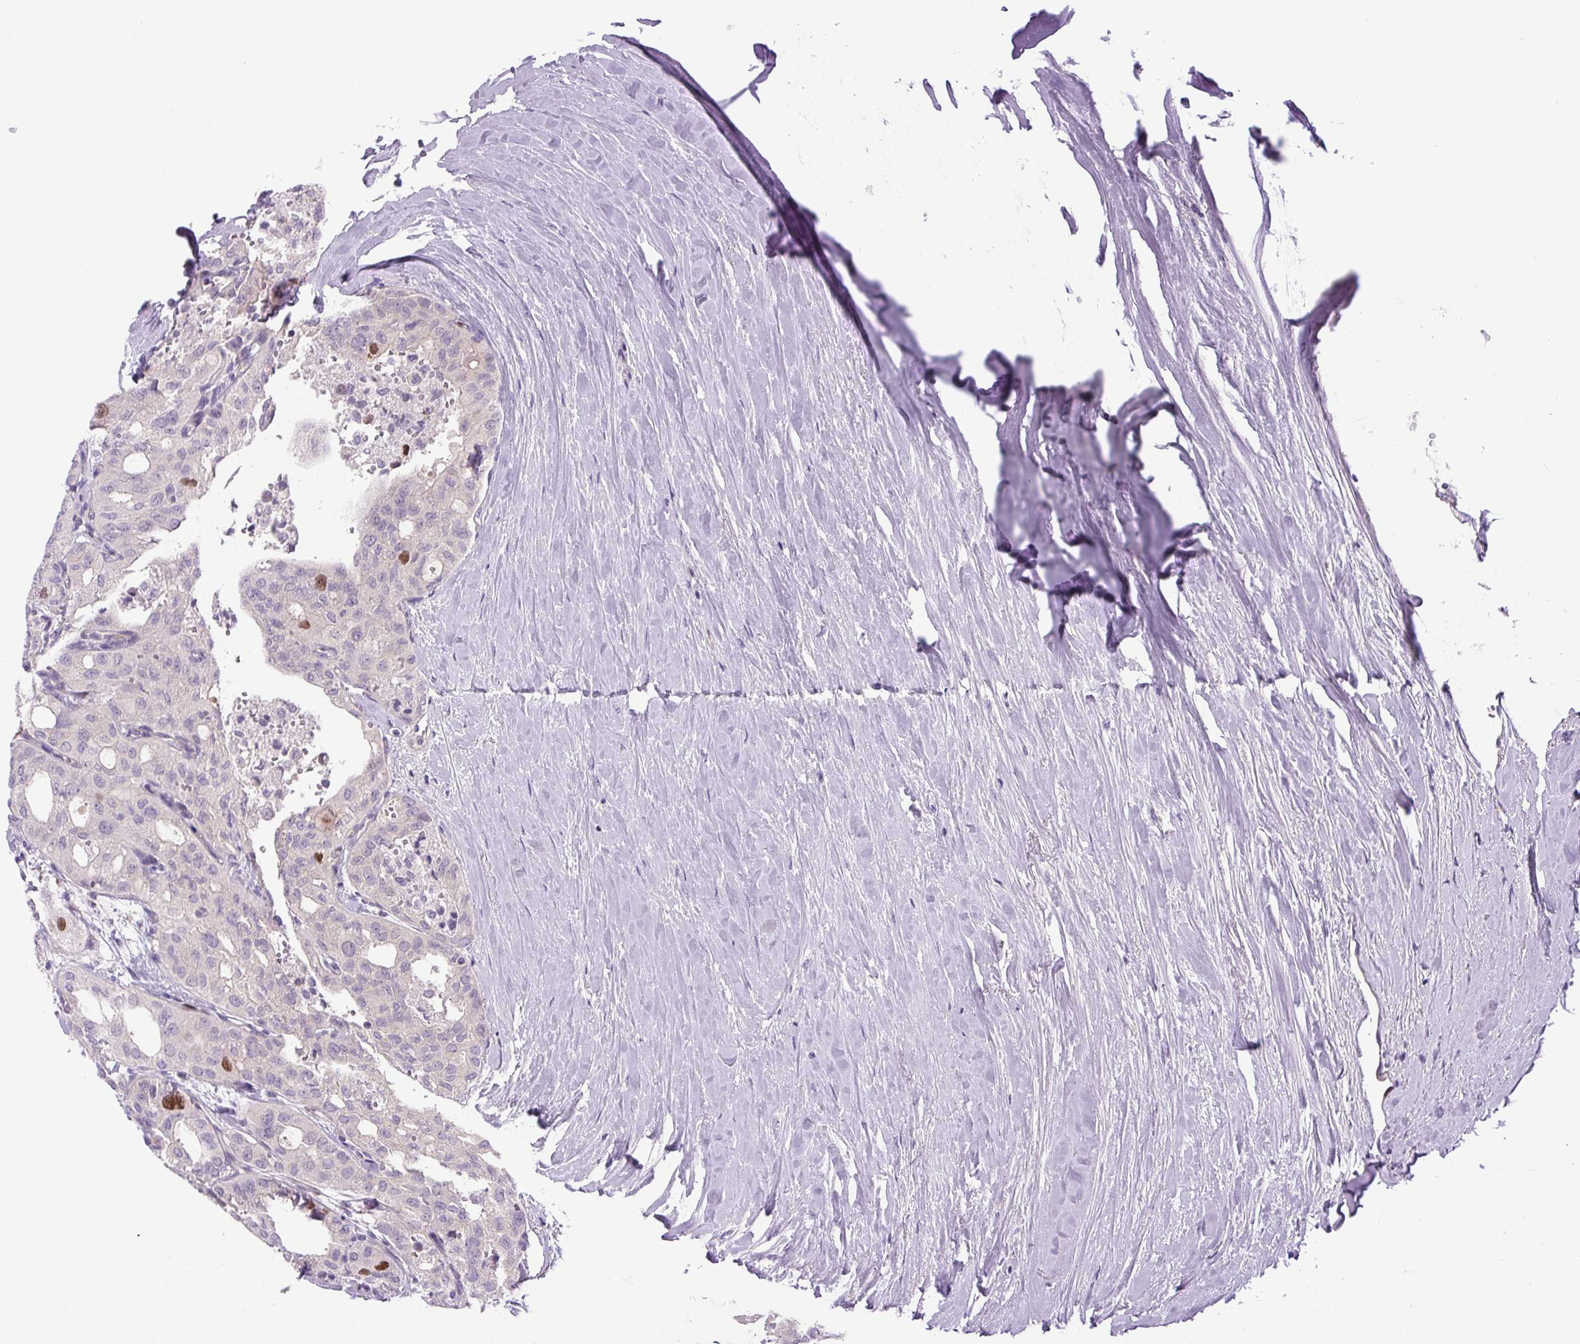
{"staining": {"intensity": "moderate", "quantity": "<25%", "location": "nuclear"}, "tissue": "thyroid cancer", "cell_type": "Tumor cells", "image_type": "cancer", "snomed": [{"axis": "morphology", "description": "Follicular adenoma carcinoma, NOS"}, {"axis": "topography", "description": "Thyroid gland"}], "caption": "Brown immunohistochemical staining in thyroid cancer exhibits moderate nuclear staining in approximately <25% of tumor cells.", "gene": "KIFC1", "patient": {"sex": "male", "age": 75}}